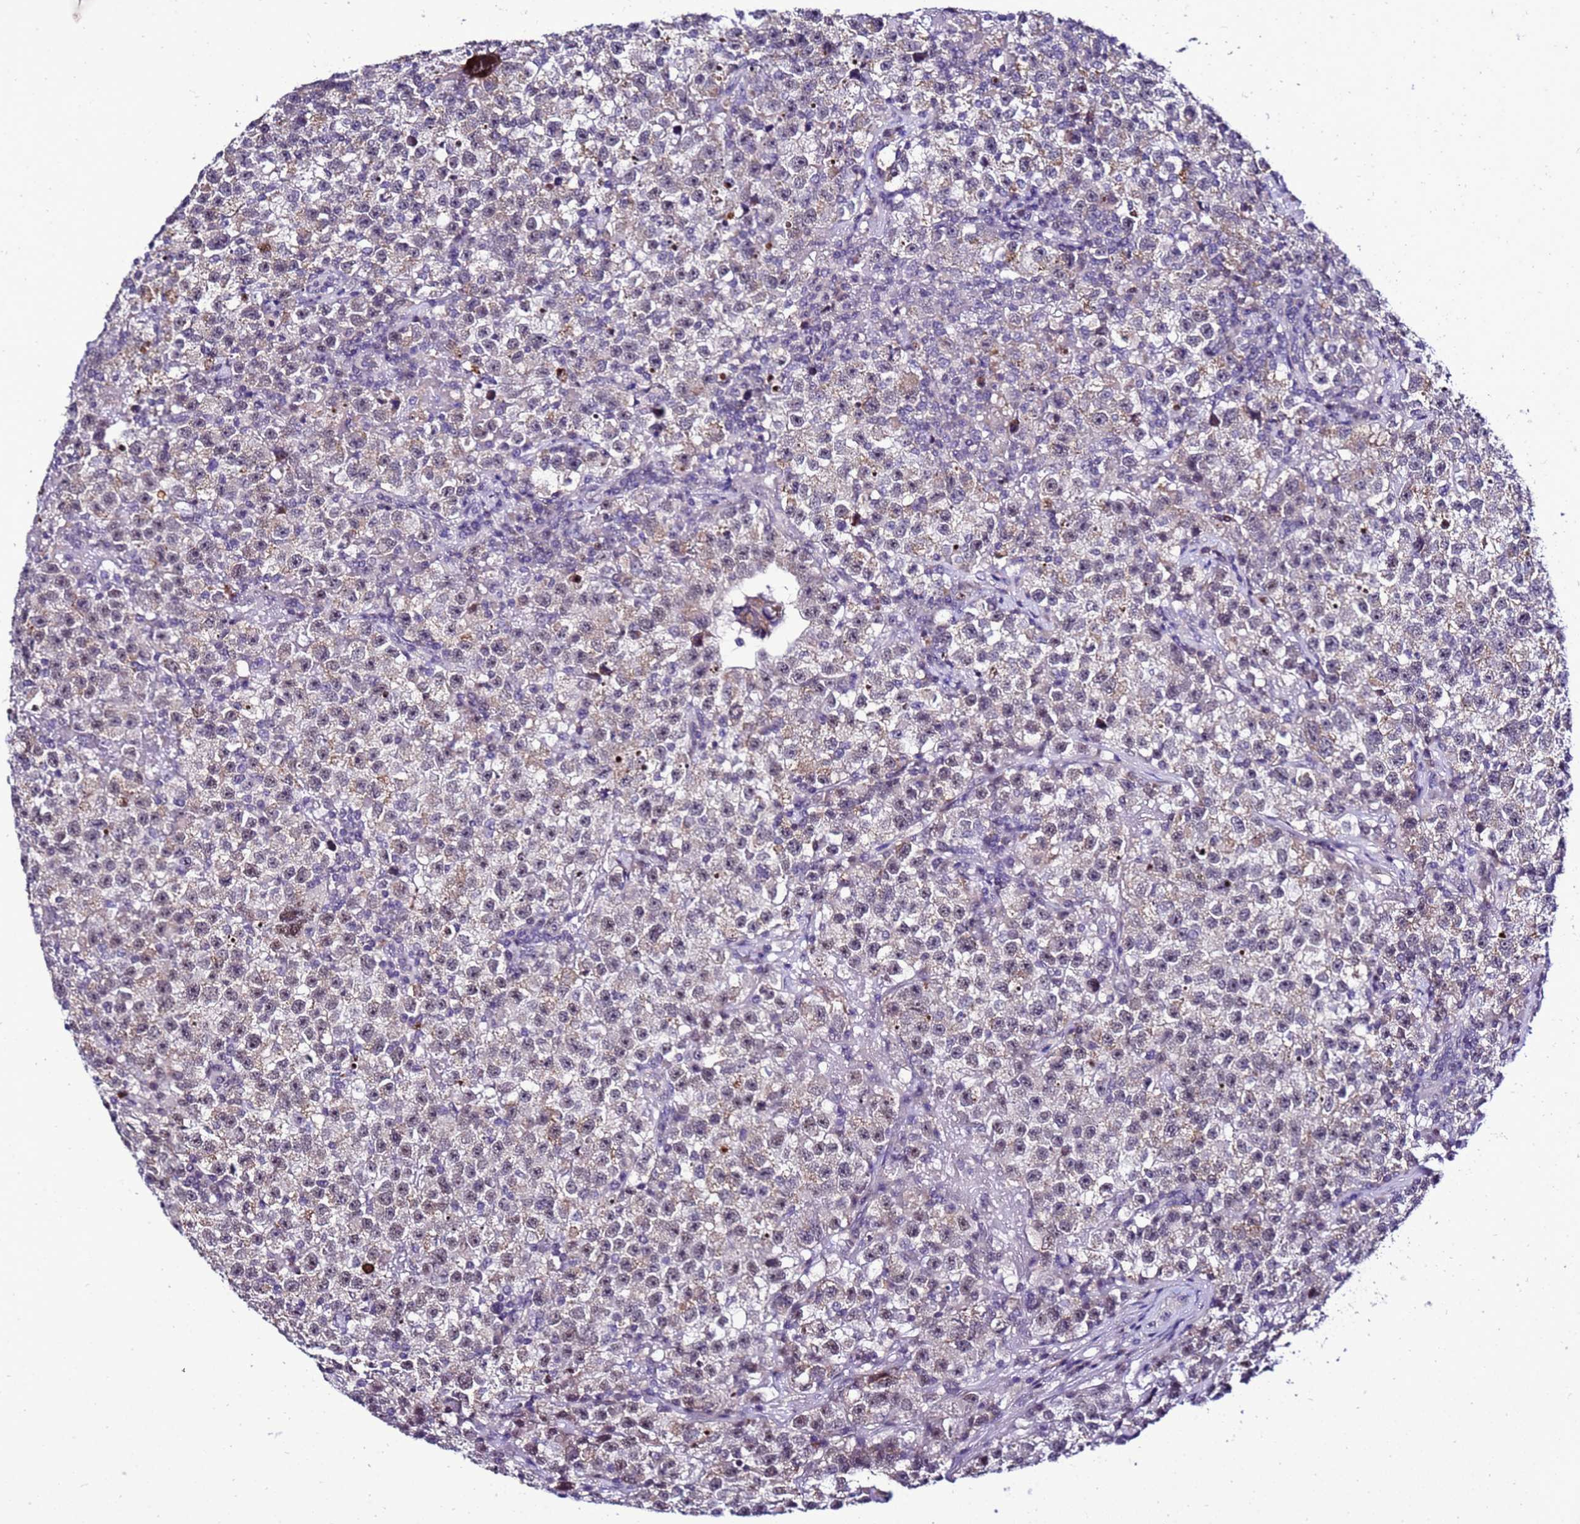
{"staining": {"intensity": "negative", "quantity": "none", "location": "none"}, "tissue": "testis cancer", "cell_type": "Tumor cells", "image_type": "cancer", "snomed": [{"axis": "morphology", "description": "Seminoma, NOS"}, {"axis": "topography", "description": "Testis"}], "caption": "Tumor cells are negative for protein expression in human testis cancer.", "gene": "C19orf47", "patient": {"sex": "male", "age": 22}}